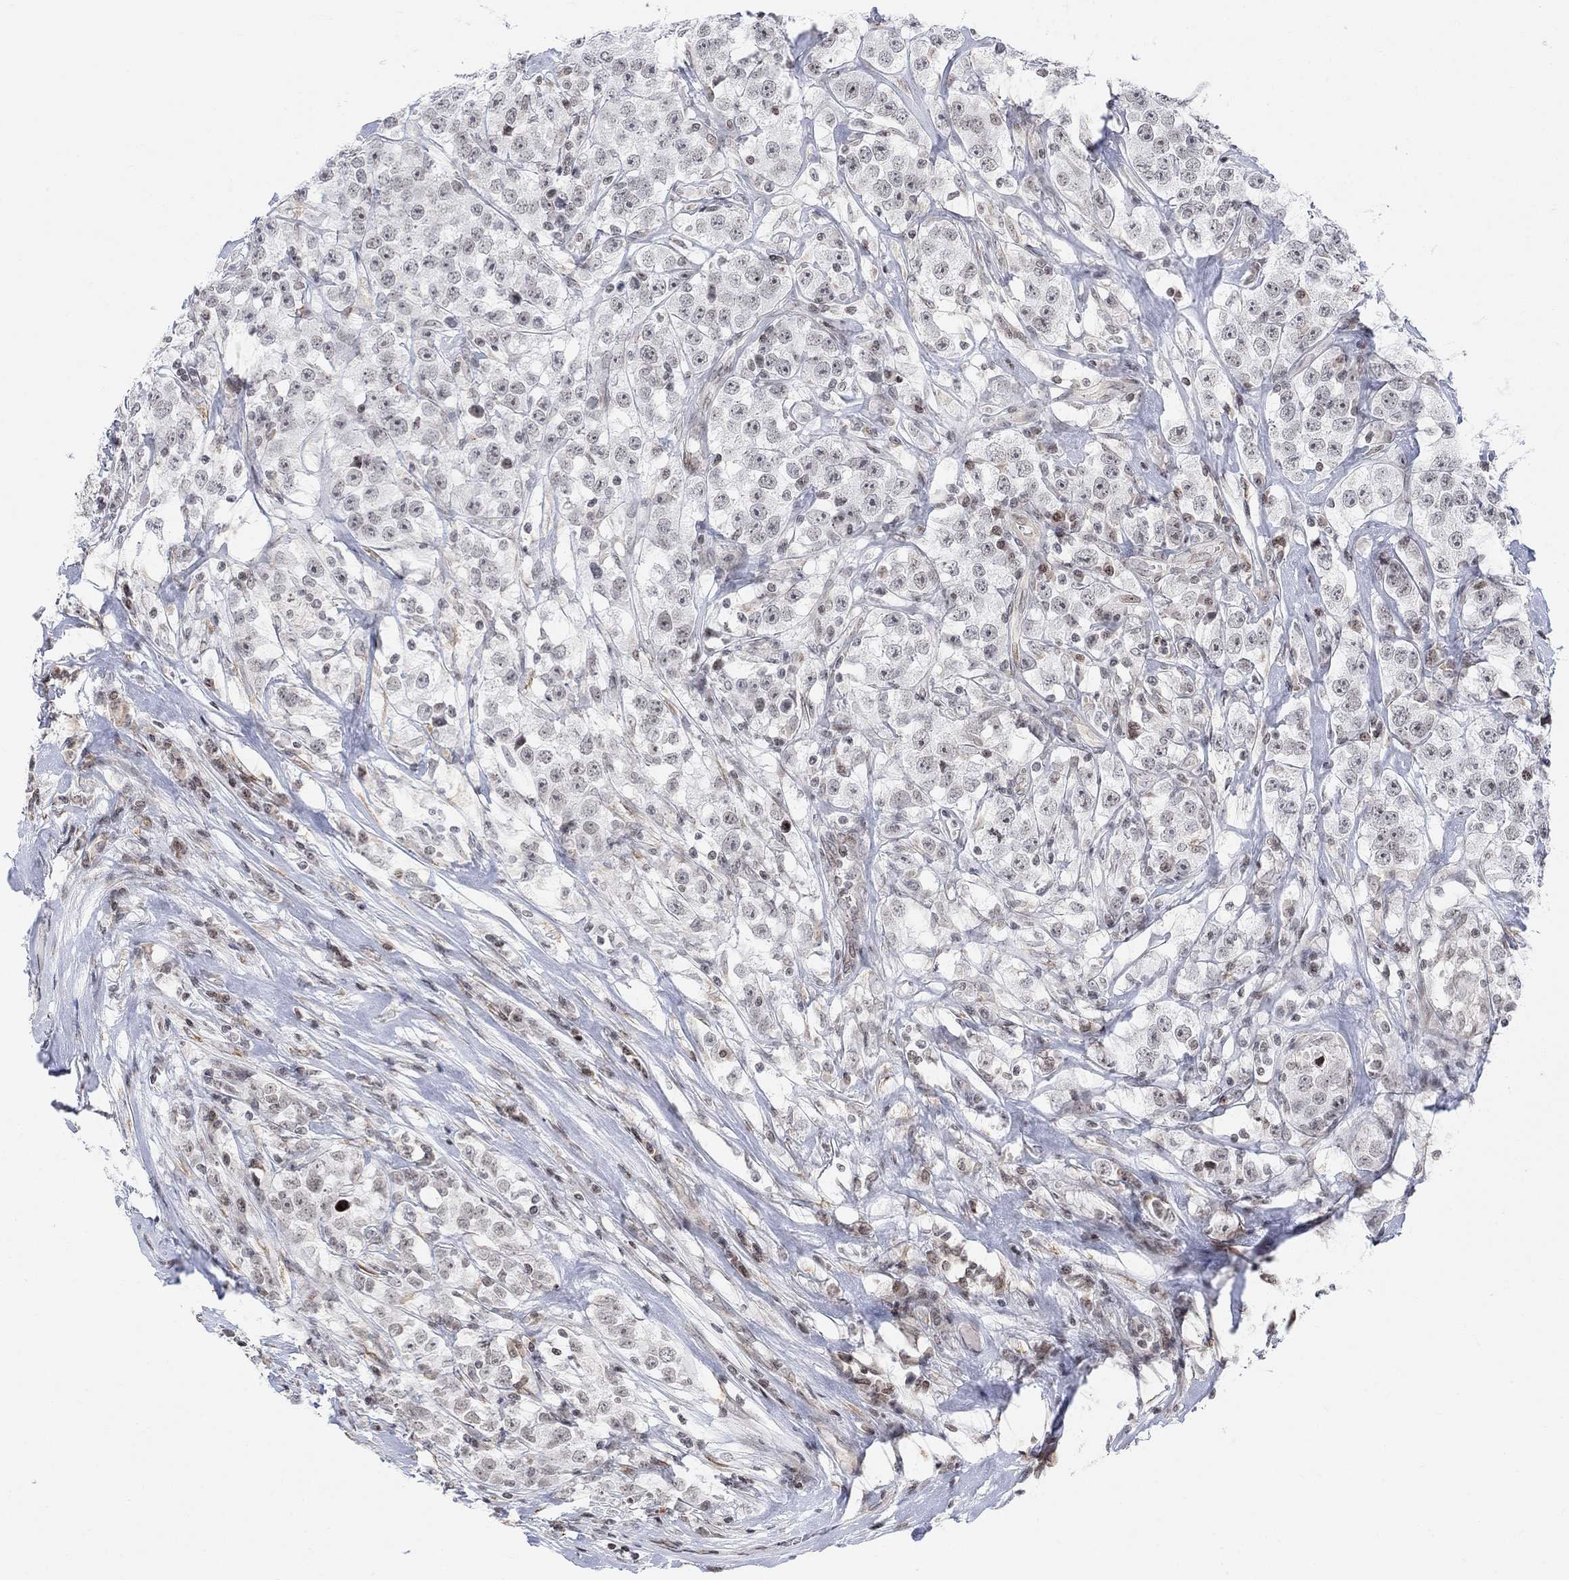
{"staining": {"intensity": "negative", "quantity": "none", "location": "none"}, "tissue": "testis cancer", "cell_type": "Tumor cells", "image_type": "cancer", "snomed": [{"axis": "morphology", "description": "Seminoma, NOS"}, {"axis": "topography", "description": "Testis"}], "caption": "Immunohistochemistry (IHC) of testis cancer (seminoma) shows no staining in tumor cells.", "gene": "ABHD14A", "patient": {"sex": "male", "age": 59}}